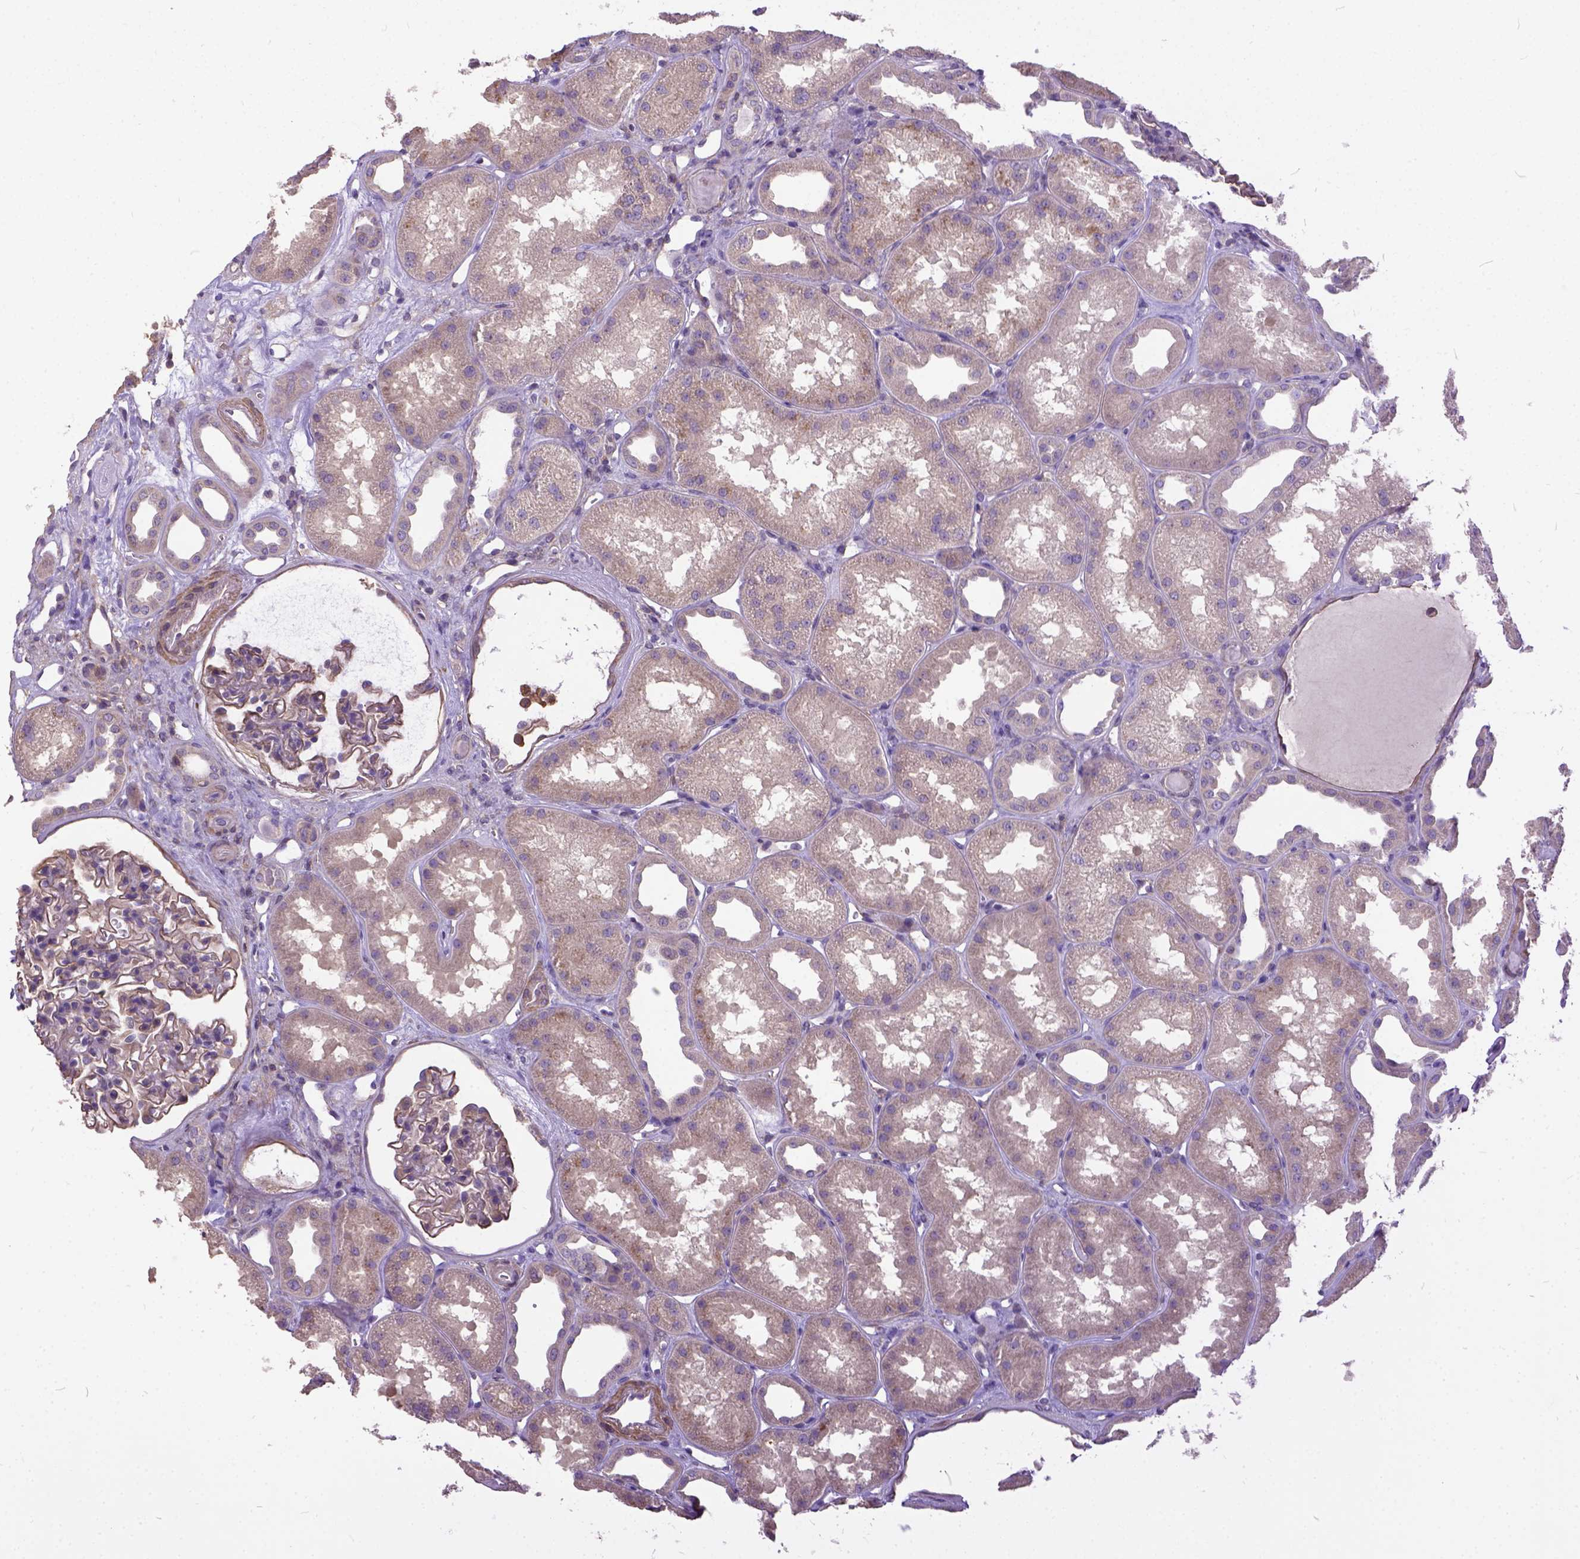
{"staining": {"intensity": "weak", "quantity": ">75%", "location": "cytoplasmic/membranous"}, "tissue": "kidney", "cell_type": "Cells in glomeruli", "image_type": "normal", "snomed": [{"axis": "morphology", "description": "Normal tissue, NOS"}, {"axis": "topography", "description": "Kidney"}], "caption": "IHC photomicrograph of unremarkable human kidney stained for a protein (brown), which displays low levels of weak cytoplasmic/membranous expression in about >75% of cells in glomeruli.", "gene": "BANF2", "patient": {"sex": "male", "age": 61}}